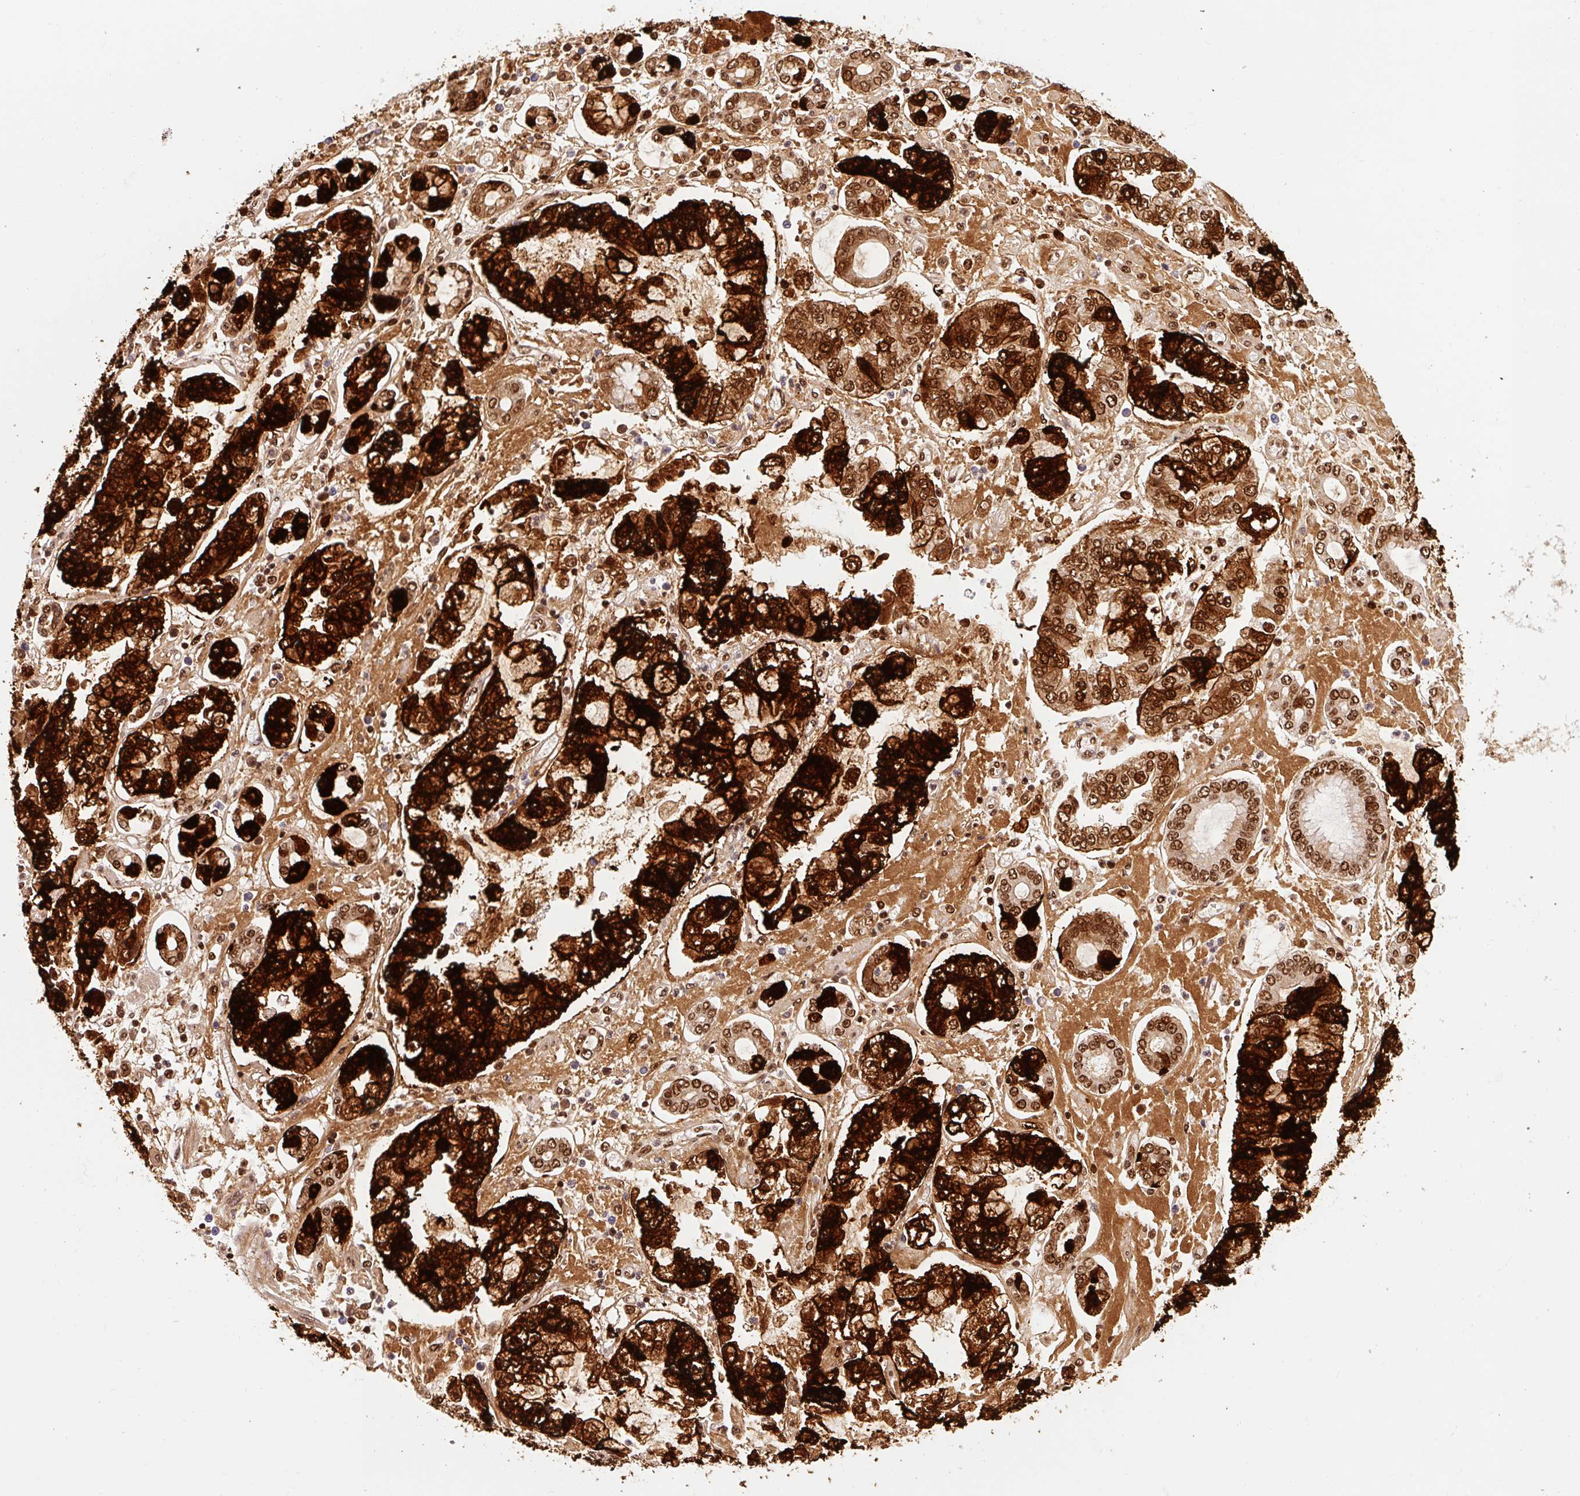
{"staining": {"intensity": "strong", "quantity": ">75%", "location": "cytoplasmic/membranous,nuclear"}, "tissue": "stomach cancer", "cell_type": "Tumor cells", "image_type": "cancer", "snomed": [{"axis": "morphology", "description": "Adenocarcinoma, NOS"}, {"axis": "topography", "description": "Stomach"}], "caption": "A histopathology image showing strong cytoplasmic/membranous and nuclear staining in approximately >75% of tumor cells in stomach adenocarcinoma, as visualized by brown immunohistochemical staining.", "gene": "GPR139", "patient": {"sex": "male", "age": 76}}